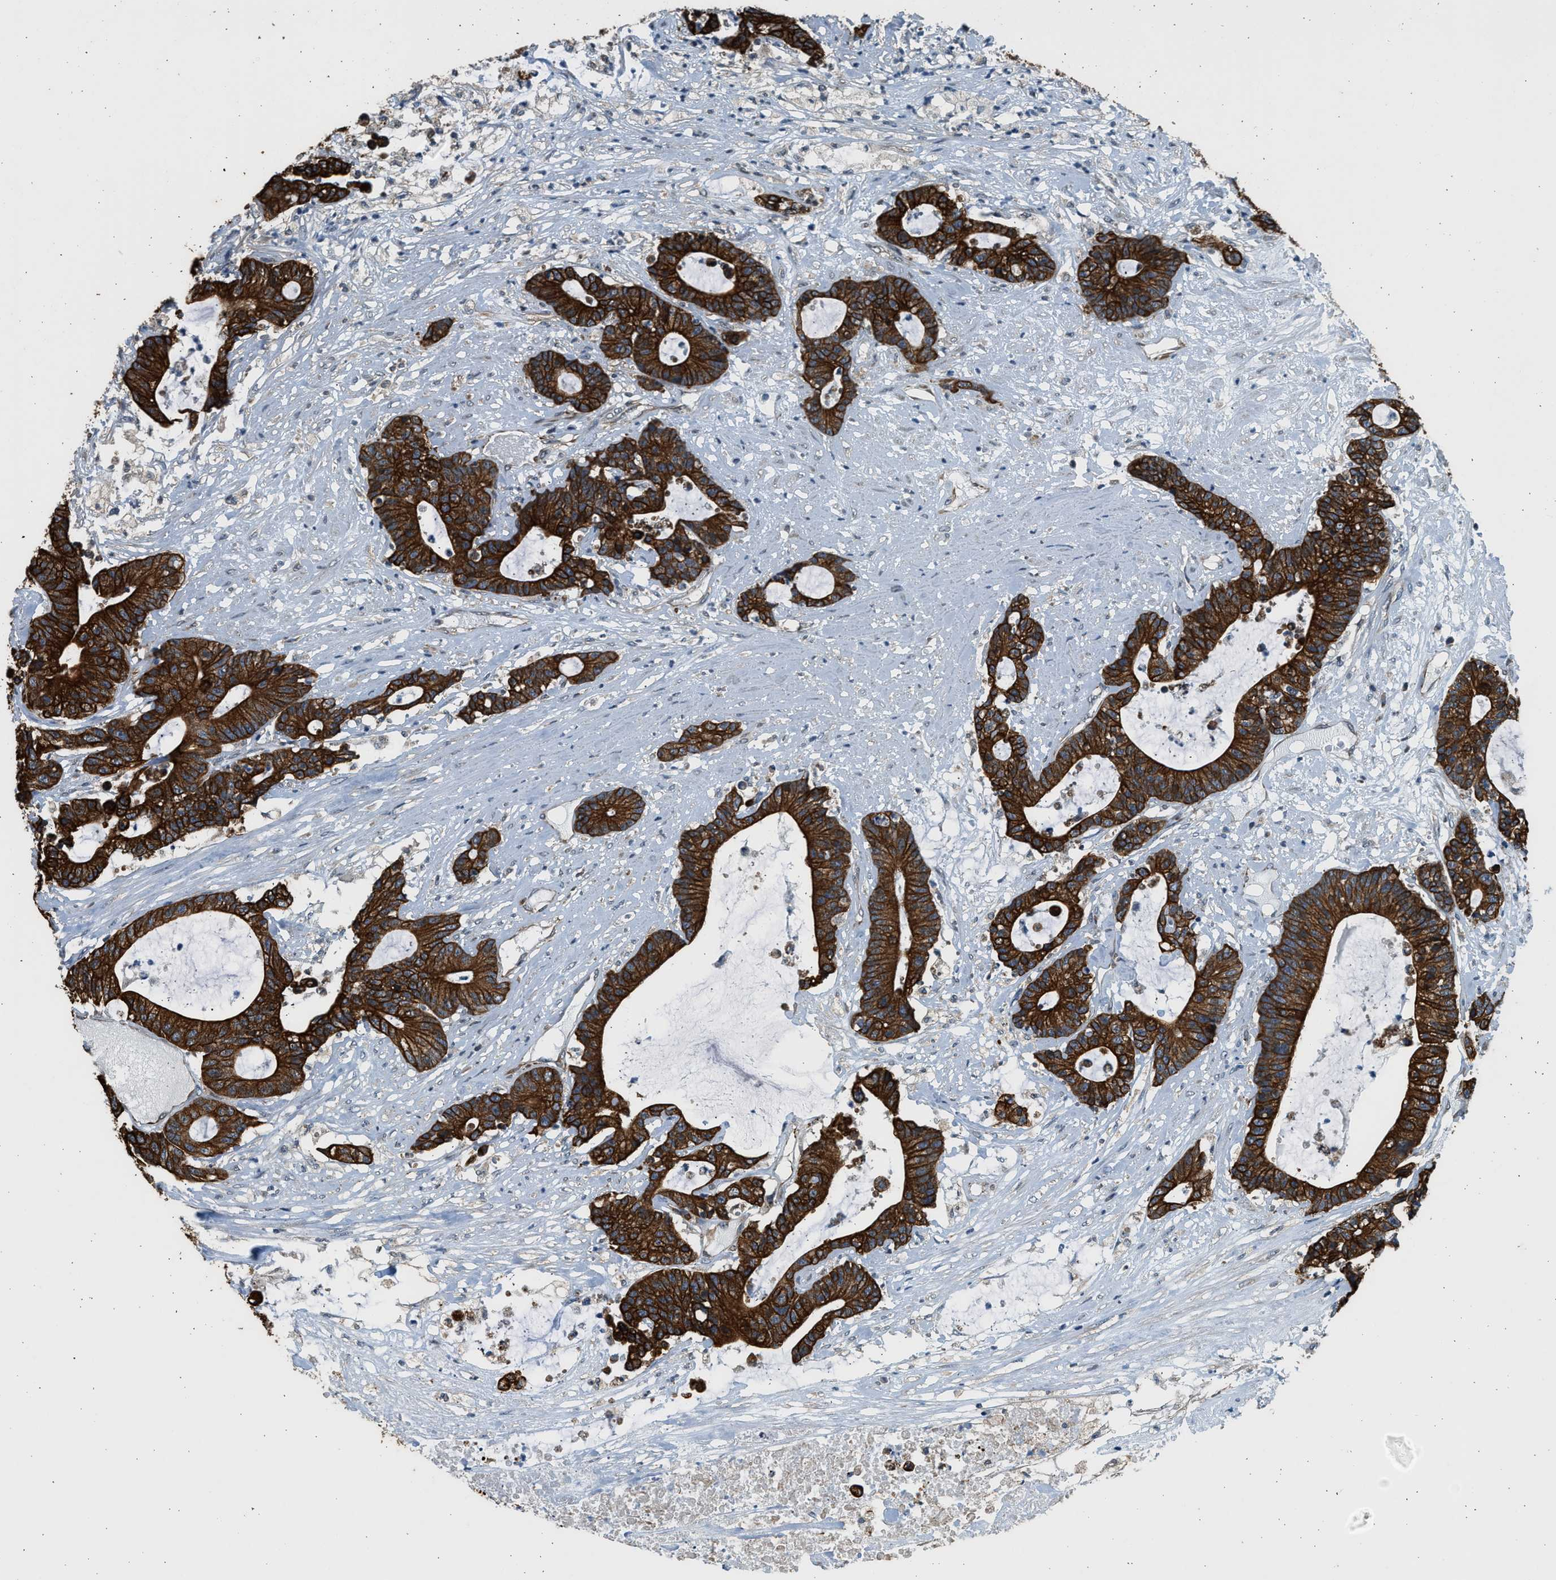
{"staining": {"intensity": "strong", "quantity": ">75%", "location": "cytoplasmic/membranous"}, "tissue": "colorectal cancer", "cell_type": "Tumor cells", "image_type": "cancer", "snomed": [{"axis": "morphology", "description": "Adenocarcinoma, NOS"}, {"axis": "topography", "description": "Colon"}], "caption": "DAB immunohistochemical staining of colorectal adenocarcinoma displays strong cytoplasmic/membranous protein positivity in approximately >75% of tumor cells.", "gene": "PCLO", "patient": {"sex": "female", "age": 84}}